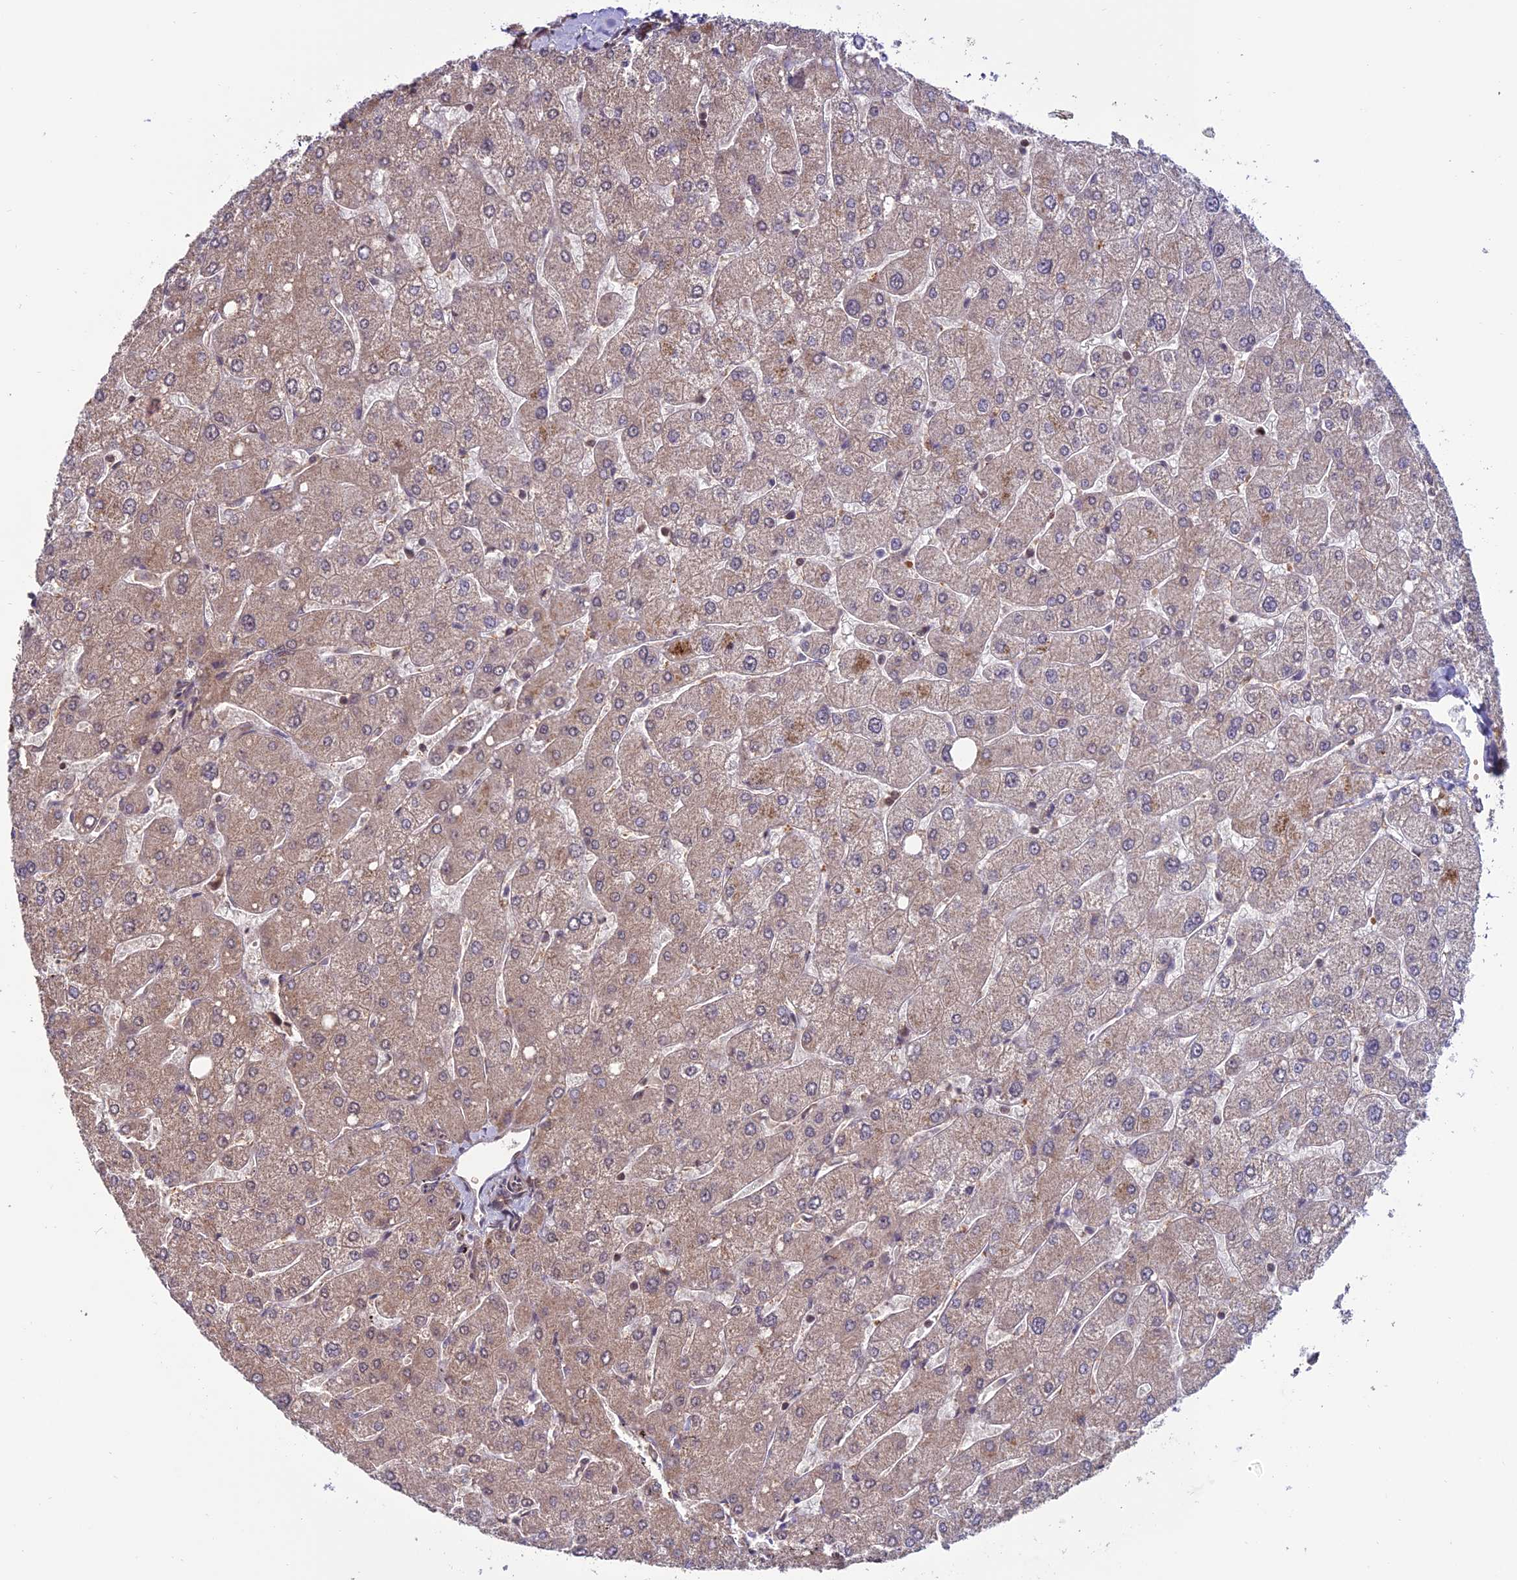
{"staining": {"intensity": "weak", "quantity": "25%-75%", "location": "cytoplasmic/membranous"}, "tissue": "liver", "cell_type": "Cholangiocytes", "image_type": "normal", "snomed": [{"axis": "morphology", "description": "Normal tissue, NOS"}, {"axis": "topography", "description": "Liver"}], "caption": "High-power microscopy captured an IHC image of normal liver, revealing weak cytoplasmic/membranous positivity in approximately 25%-75% of cholangiocytes. The protein is stained brown, and the nuclei are stained in blue (DAB (3,3'-diaminobenzidine) IHC with brightfield microscopy, high magnification).", "gene": "CABIN1", "patient": {"sex": "male", "age": 55}}